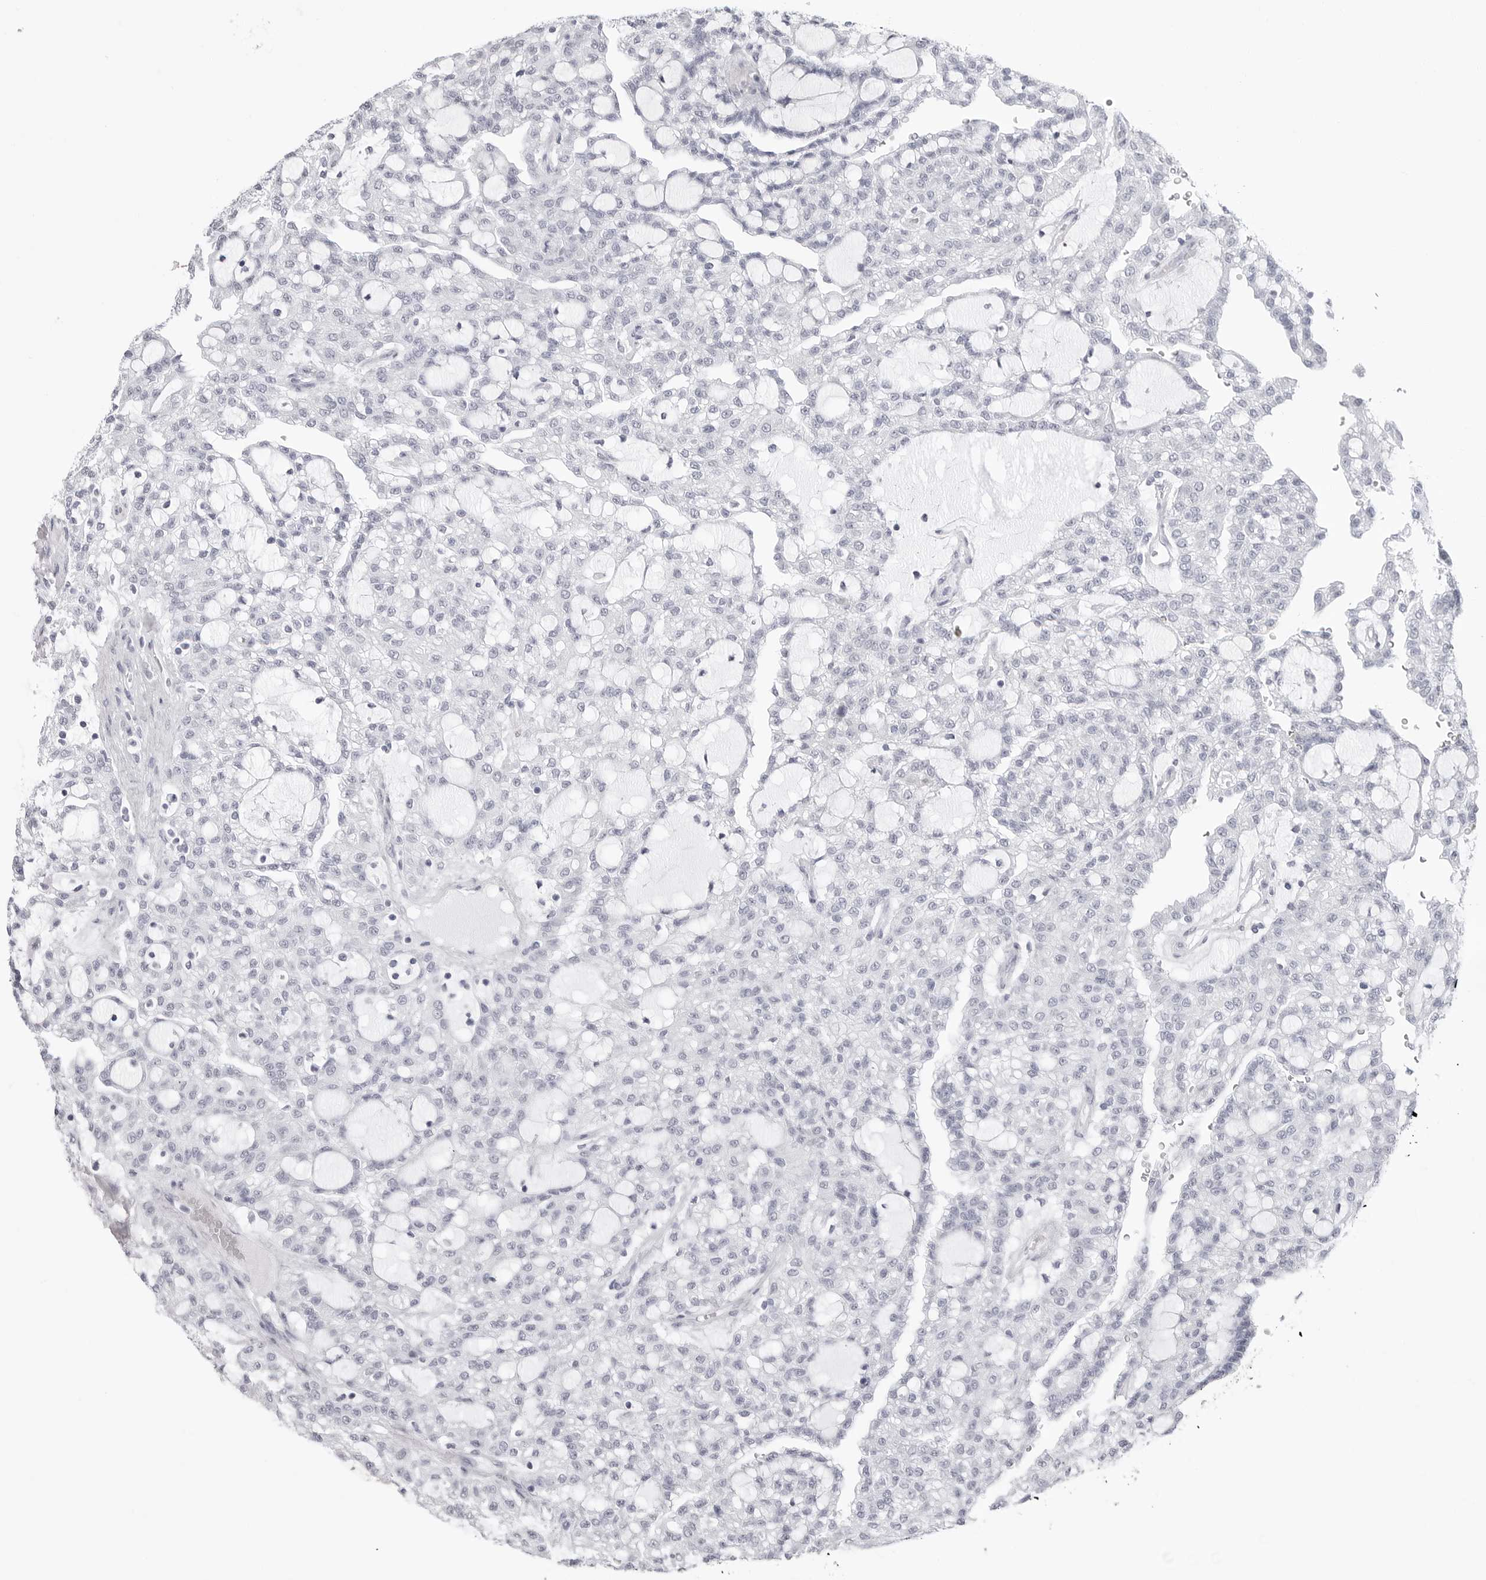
{"staining": {"intensity": "negative", "quantity": "none", "location": "none"}, "tissue": "renal cancer", "cell_type": "Tumor cells", "image_type": "cancer", "snomed": [{"axis": "morphology", "description": "Adenocarcinoma, NOS"}, {"axis": "topography", "description": "Kidney"}], "caption": "Immunohistochemical staining of renal adenocarcinoma demonstrates no significant expression in tumor cells.", "gene": "TSSK1B", "patient": {"sex": "male", "age": 63}}